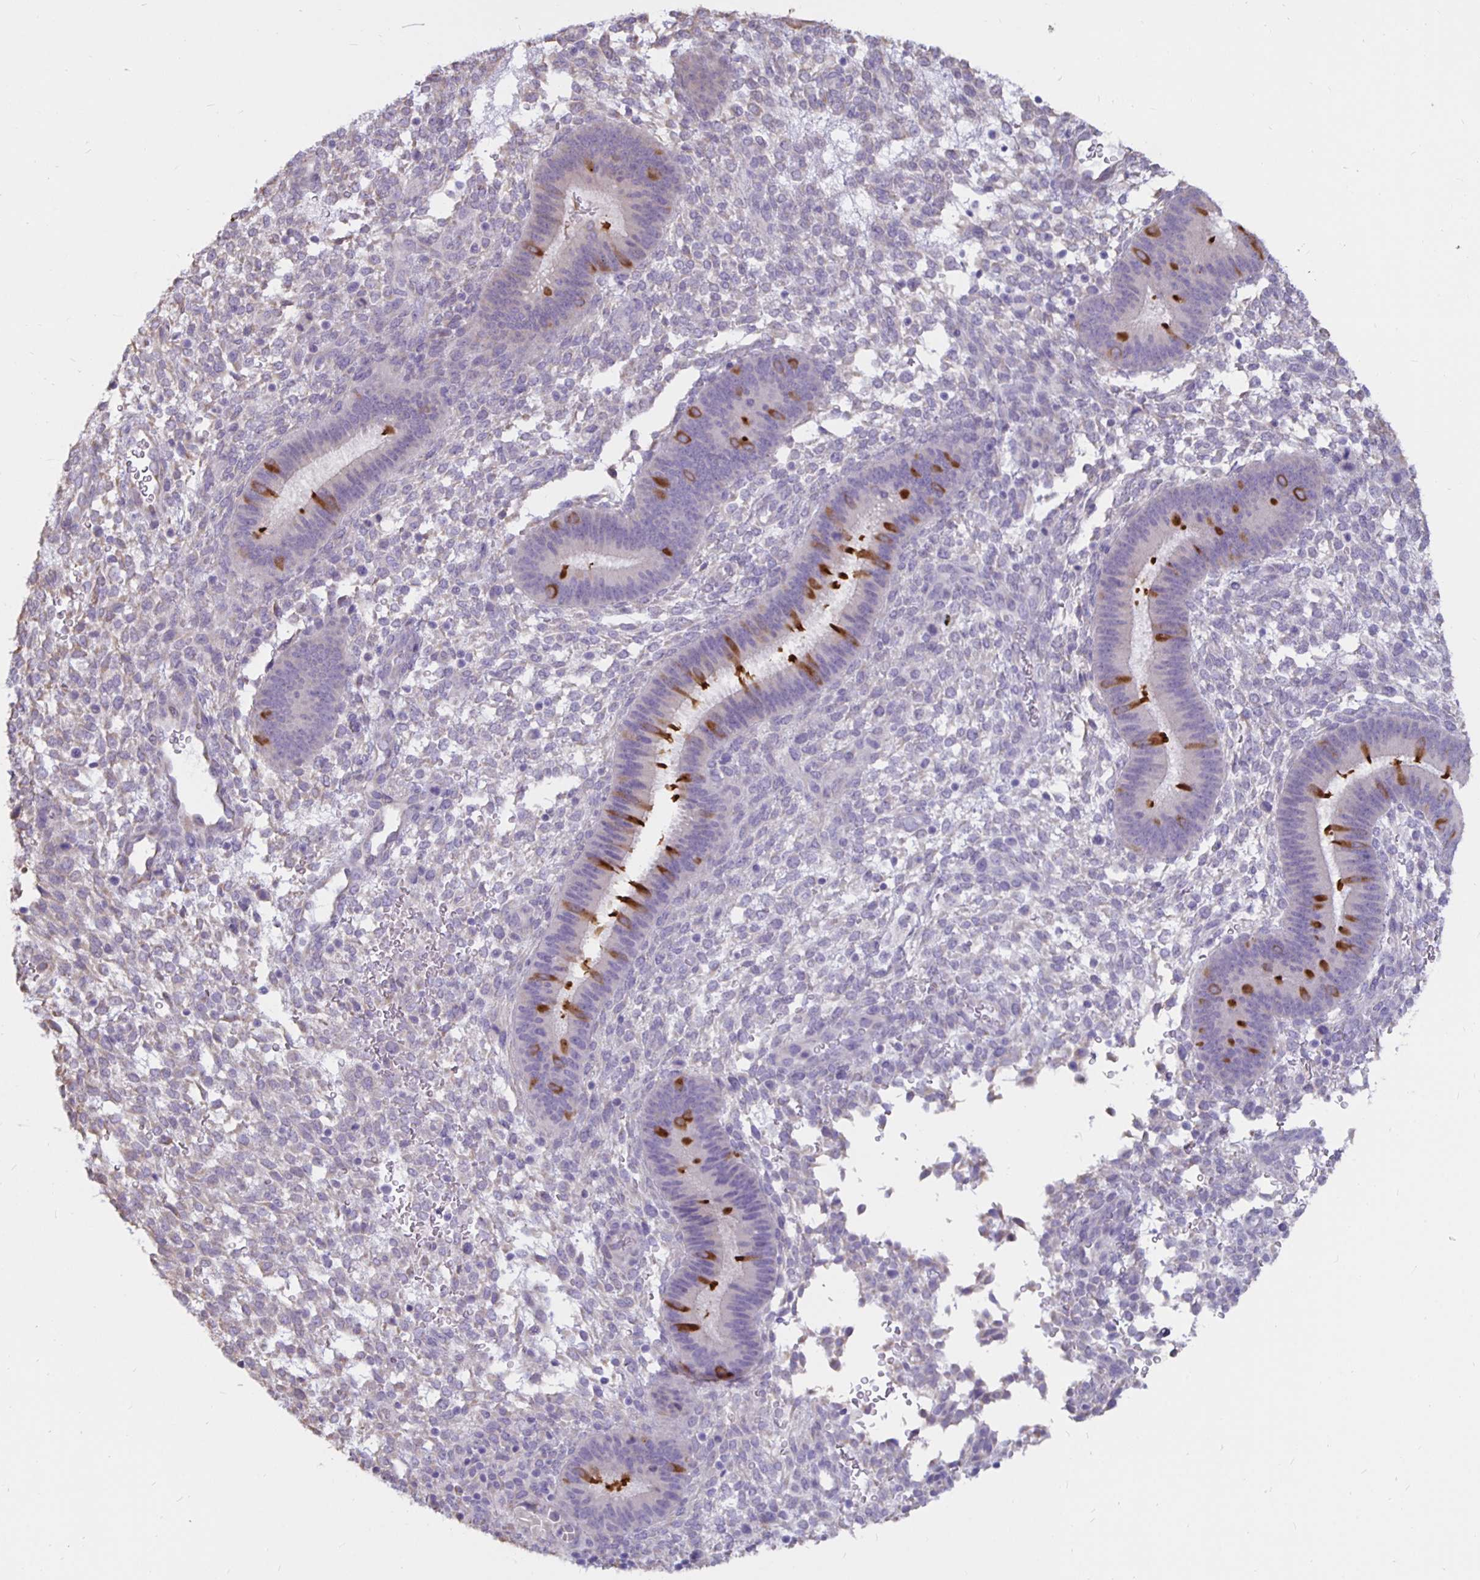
{"staining": {"intensity": "negative", "quantity": "none", "location": "none"}, "tissue": "endometrium", "cell_type": "Cells in endometrial stroma", "image_type": "normal", "snomed": [{"axis": "morphology", "description": "Normal tissue, NOS"}, {"axis": "topography", "description": "Endometrium"}], "caption": "A histopathology image of endometrium stained for a protein shows no brown staining in cells in endometrial stroma. Nuclei are stained in blue.", "gene": "DNAI2", "patient": {"sex": "female", "age": 39}}